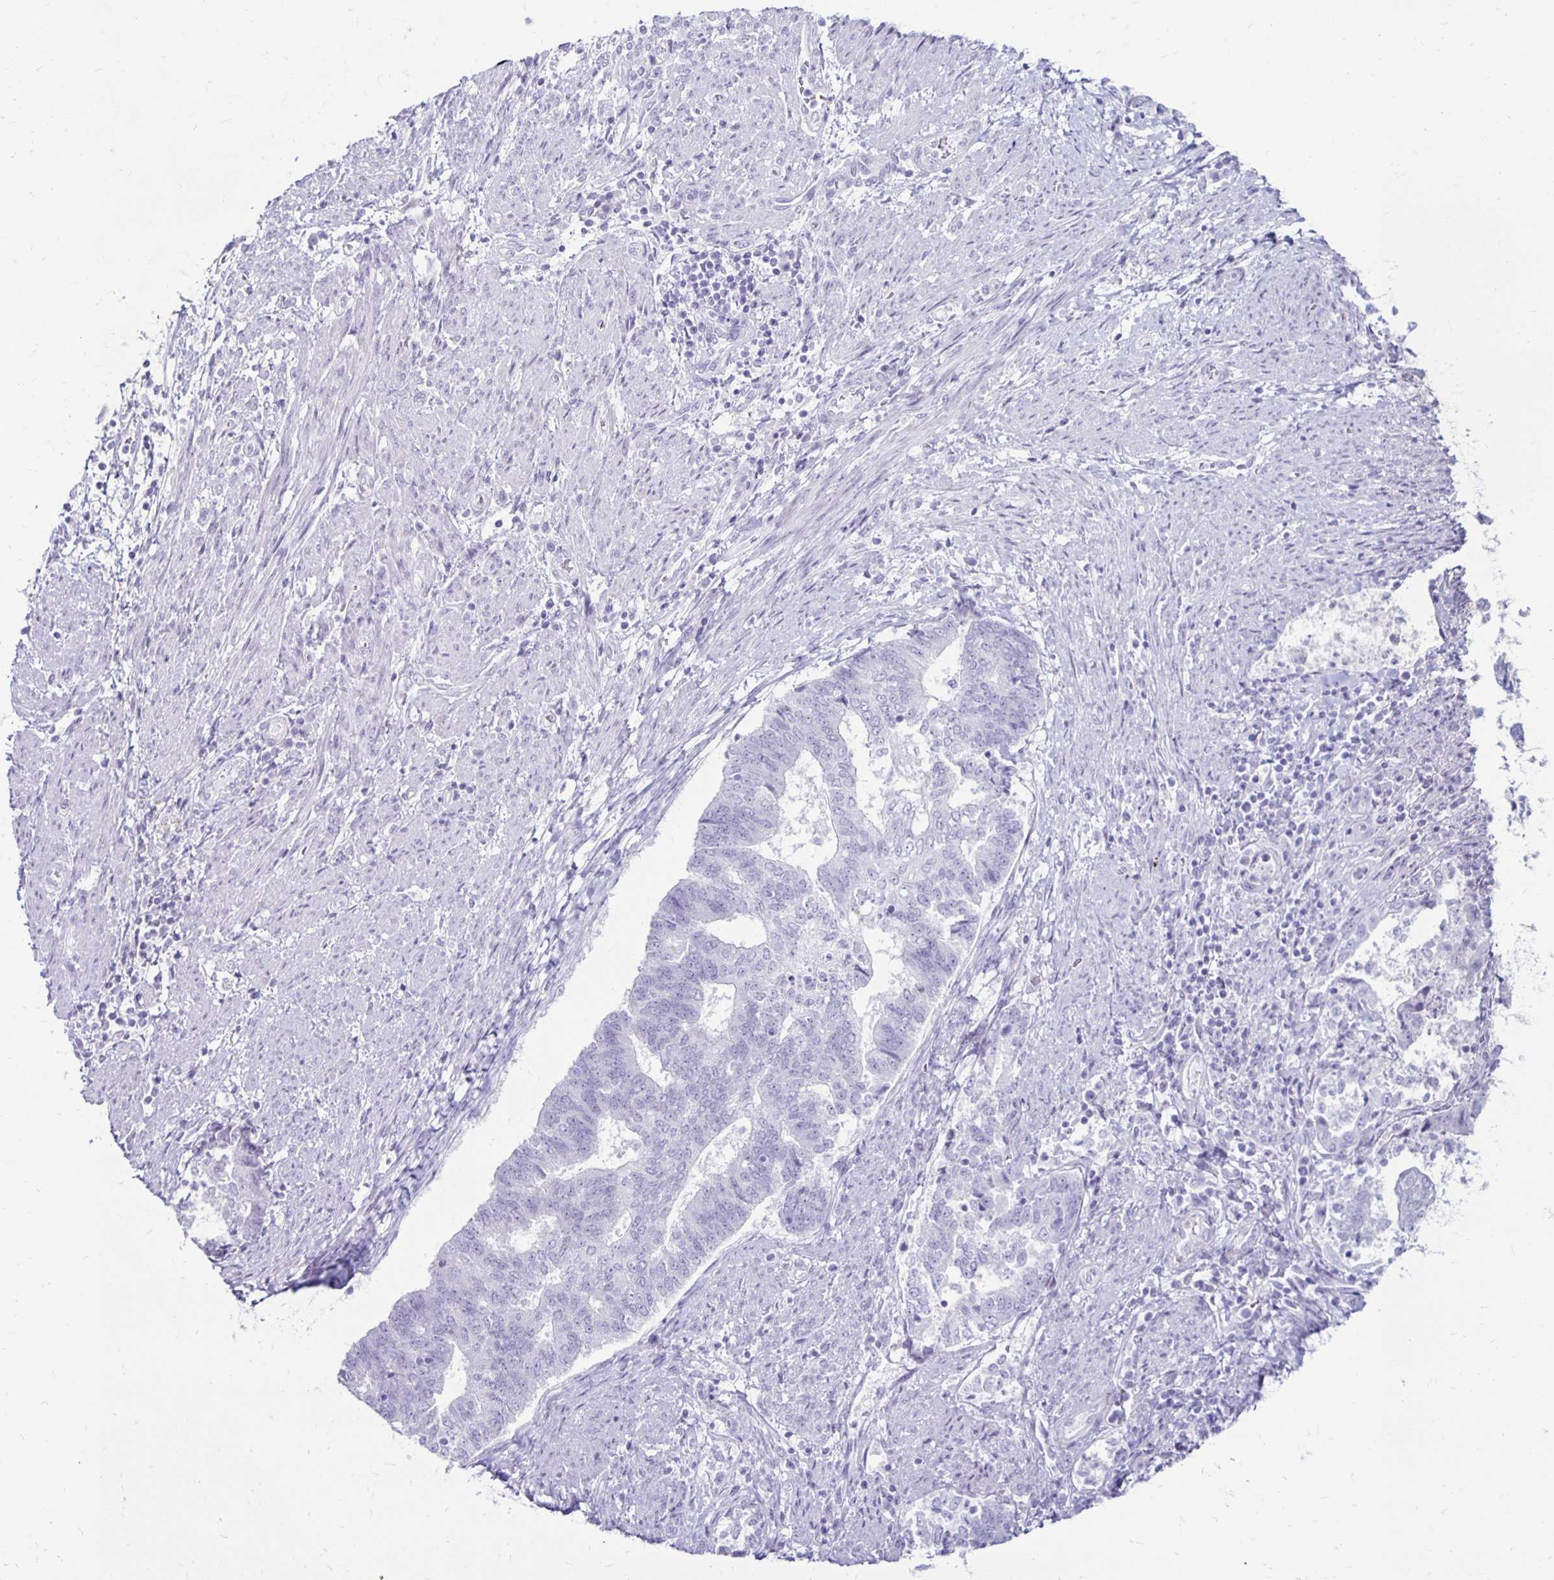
{"staining": {"intensity": "negative", "quantity": "none", "location": "none"}, "tissue": "endometrial cancer", "cell_type": "Tumor cells", "image_type": "cancer", "snomed": [{"axis": "morphology", "description": "Adenocarcinoma, NOS"}, {"axis": "topography", "description": "Endometrium"}], "caption": "IHC image of endometrial adenocarcinoma stained for a protein (brown), which shows no staining in tumor cells.", "gene": "RYR1", "patient": {"sex": "female", "age": 65}}